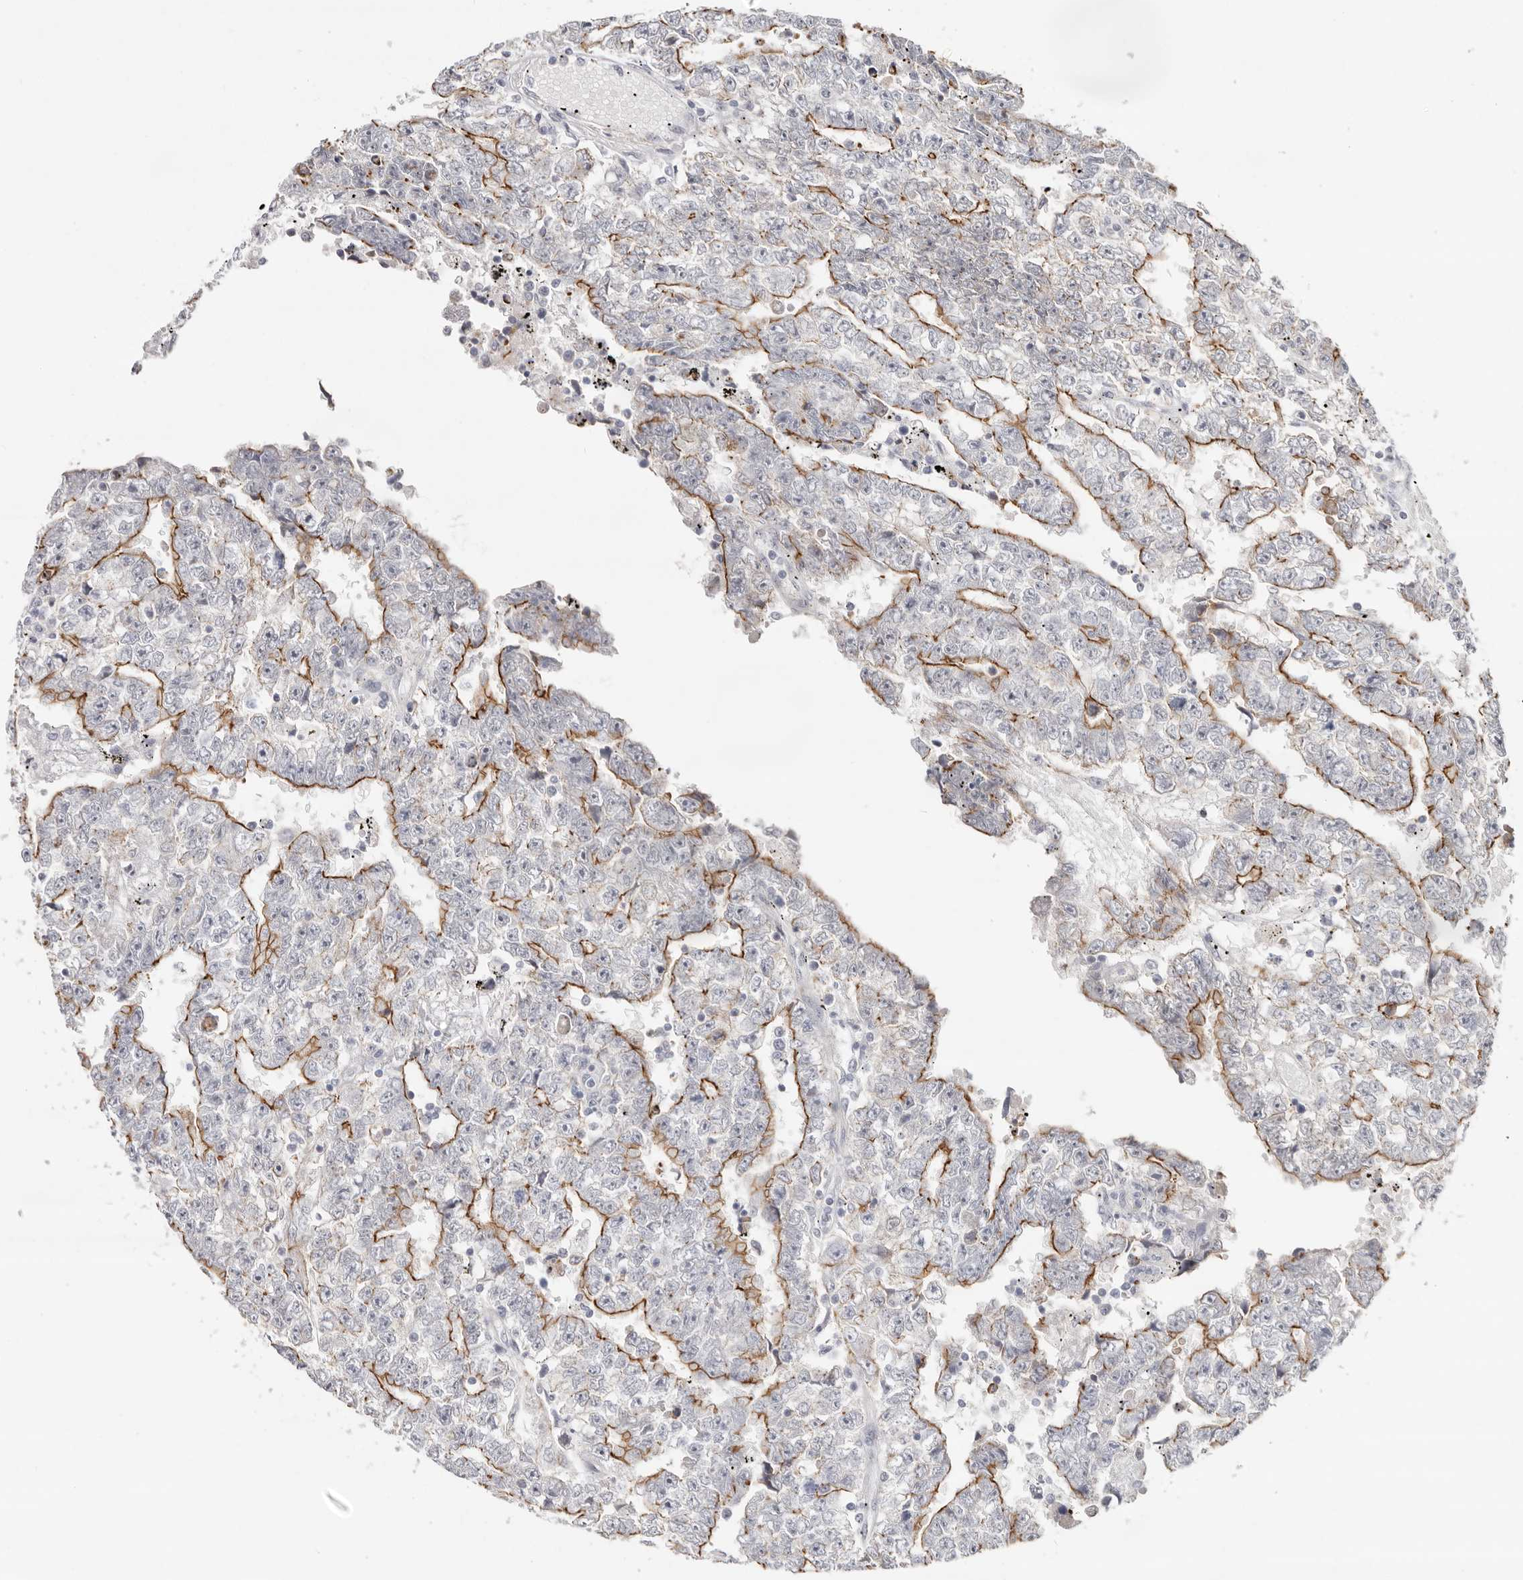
{"staining": {"intensity": "moderate", "quantity": "25%-75%", "location": "cytoplasmic/membranous"}, "tissue": "testis cancer", "cell_type": "Tumor cells", "image_type": "cancer", "snomed": [{"axis": "morphology", "description": "Carcinoma, Embryonal, NOS"}, {"axis": "topography", "description": "Testis"}], "caption": "Tumor cells exhibit moderate cytoplasmic/membranous staining in approximately 25%-75% of cells in embryonal carcinoma (testis).", "gene": "SZT2", "patient": {"sex": "male", "age": 25}}